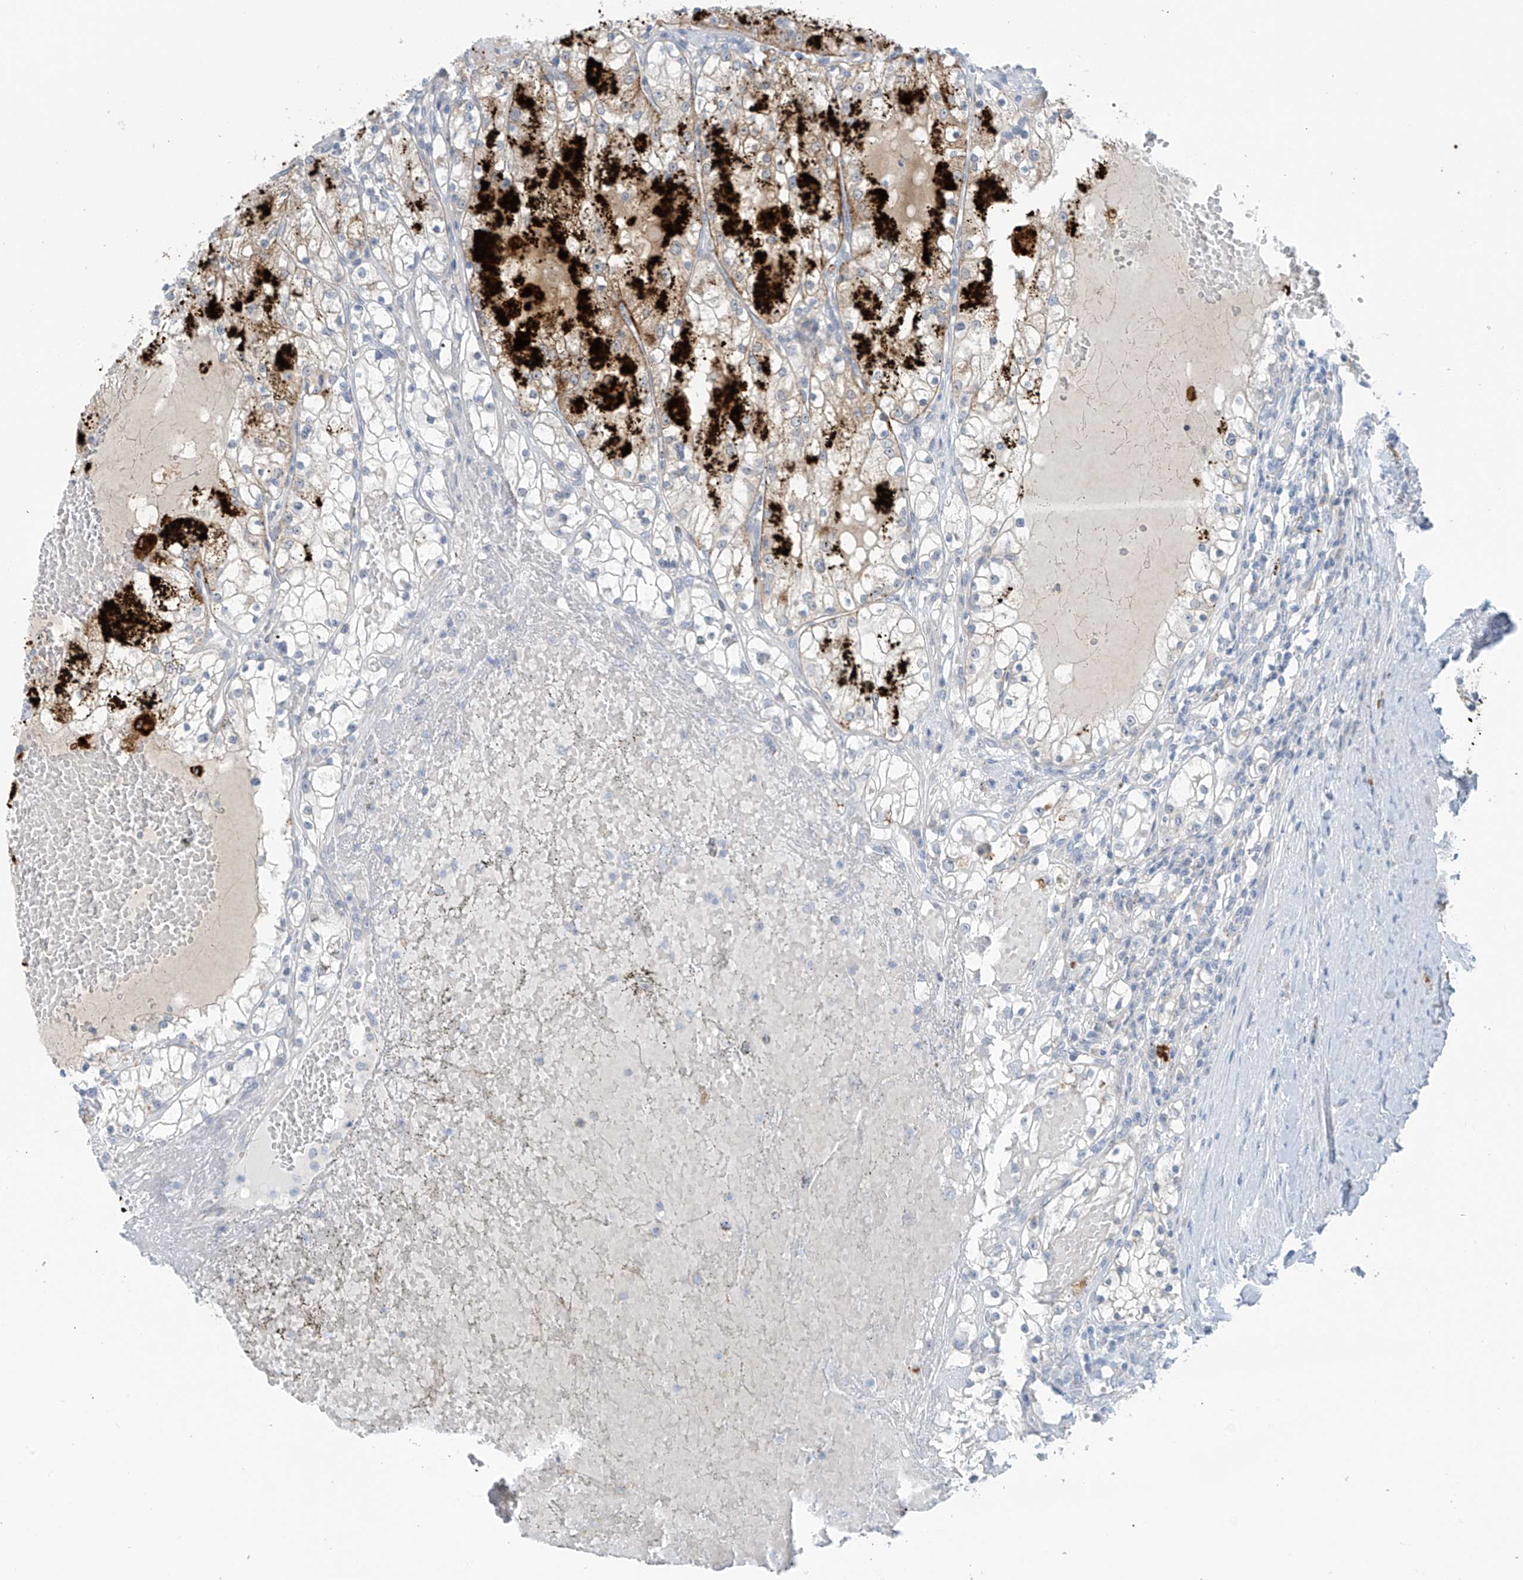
{"staining": {"intensity": "strong", "quantity": "<25%", "location": "cytoplasmic/membranous"}, "tissue": "renal cancer", "cell_type": "Tumor cells", "image_type": "cancer", "snomed": [{"axis": "morphology", "description": "Normal tissue, NOS"}, {"axis": "morphology", "description": "Adenocarcinoma, NOS"}, {"axis": "topography", "description": "Kidney"}], "caption": "An image of human renal cancer (adenocarcinoma) stained for a protein shows strong cytoplasmic/membranous brown staining in tumor cells. The protein of interest is stained brown, and the nuclei are stained in blue (DAB (3,3'-diaminobenzidine) IHC with brightfield microscopy, high magnification).", "gene": "ZNF793", "patient": {"sex": "male", "age": 68}}